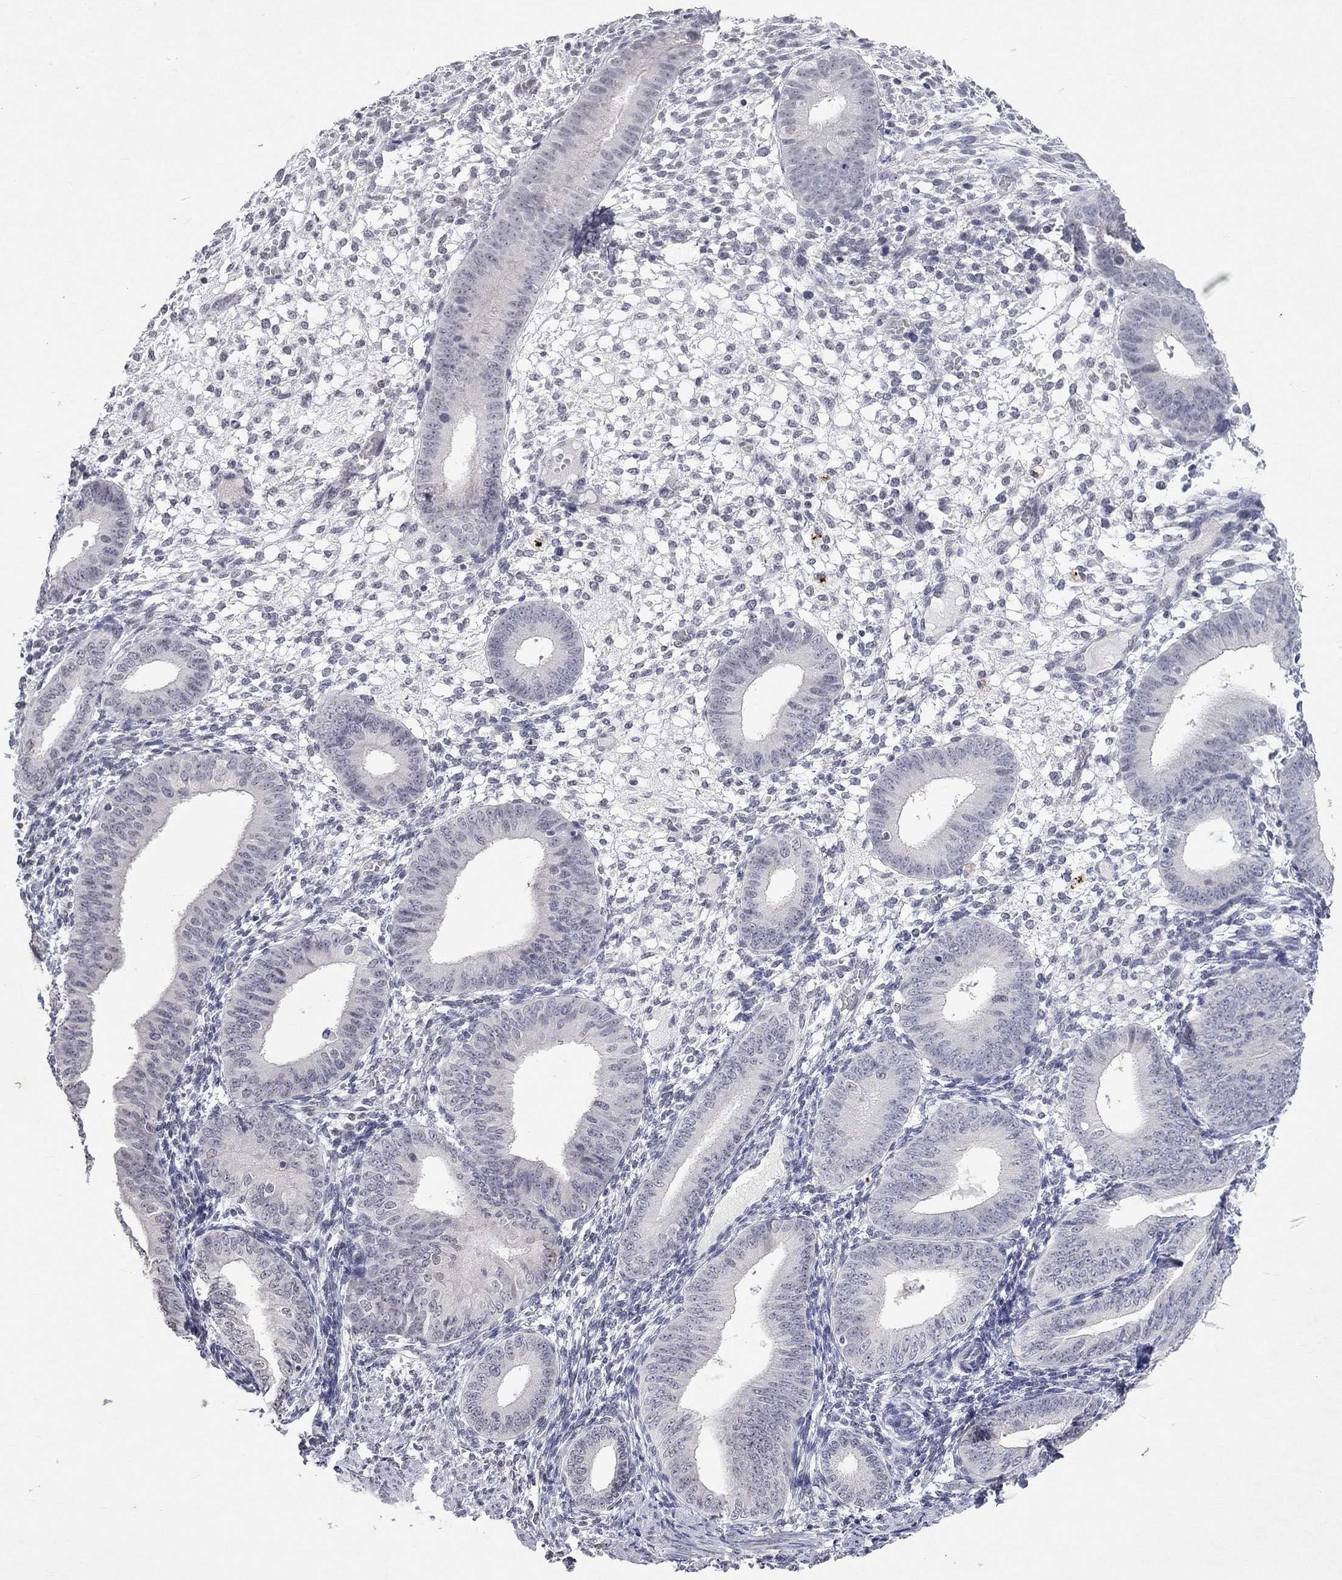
{"staining": {"intensity": "negative", "quantity": "none", "location": "none"}, "tissue": "endometrium", "cell_type": "Cells in endometrial stroma", "image_type": "normal", "snomed": [{"axis": "morphology", "description": "Normal tissue, NOS"}, {"axis": "topography", "description": "Endometrium"}], "caption": "Immunohistochemistry of benign endometrium exhibits no expression in cells in endometrial stroma. (Brightfield microscopy of DAB immunohistochemistry at high magnification).", "gene": "TMEM143", "patient": {"sex": "female", "age": 39}}